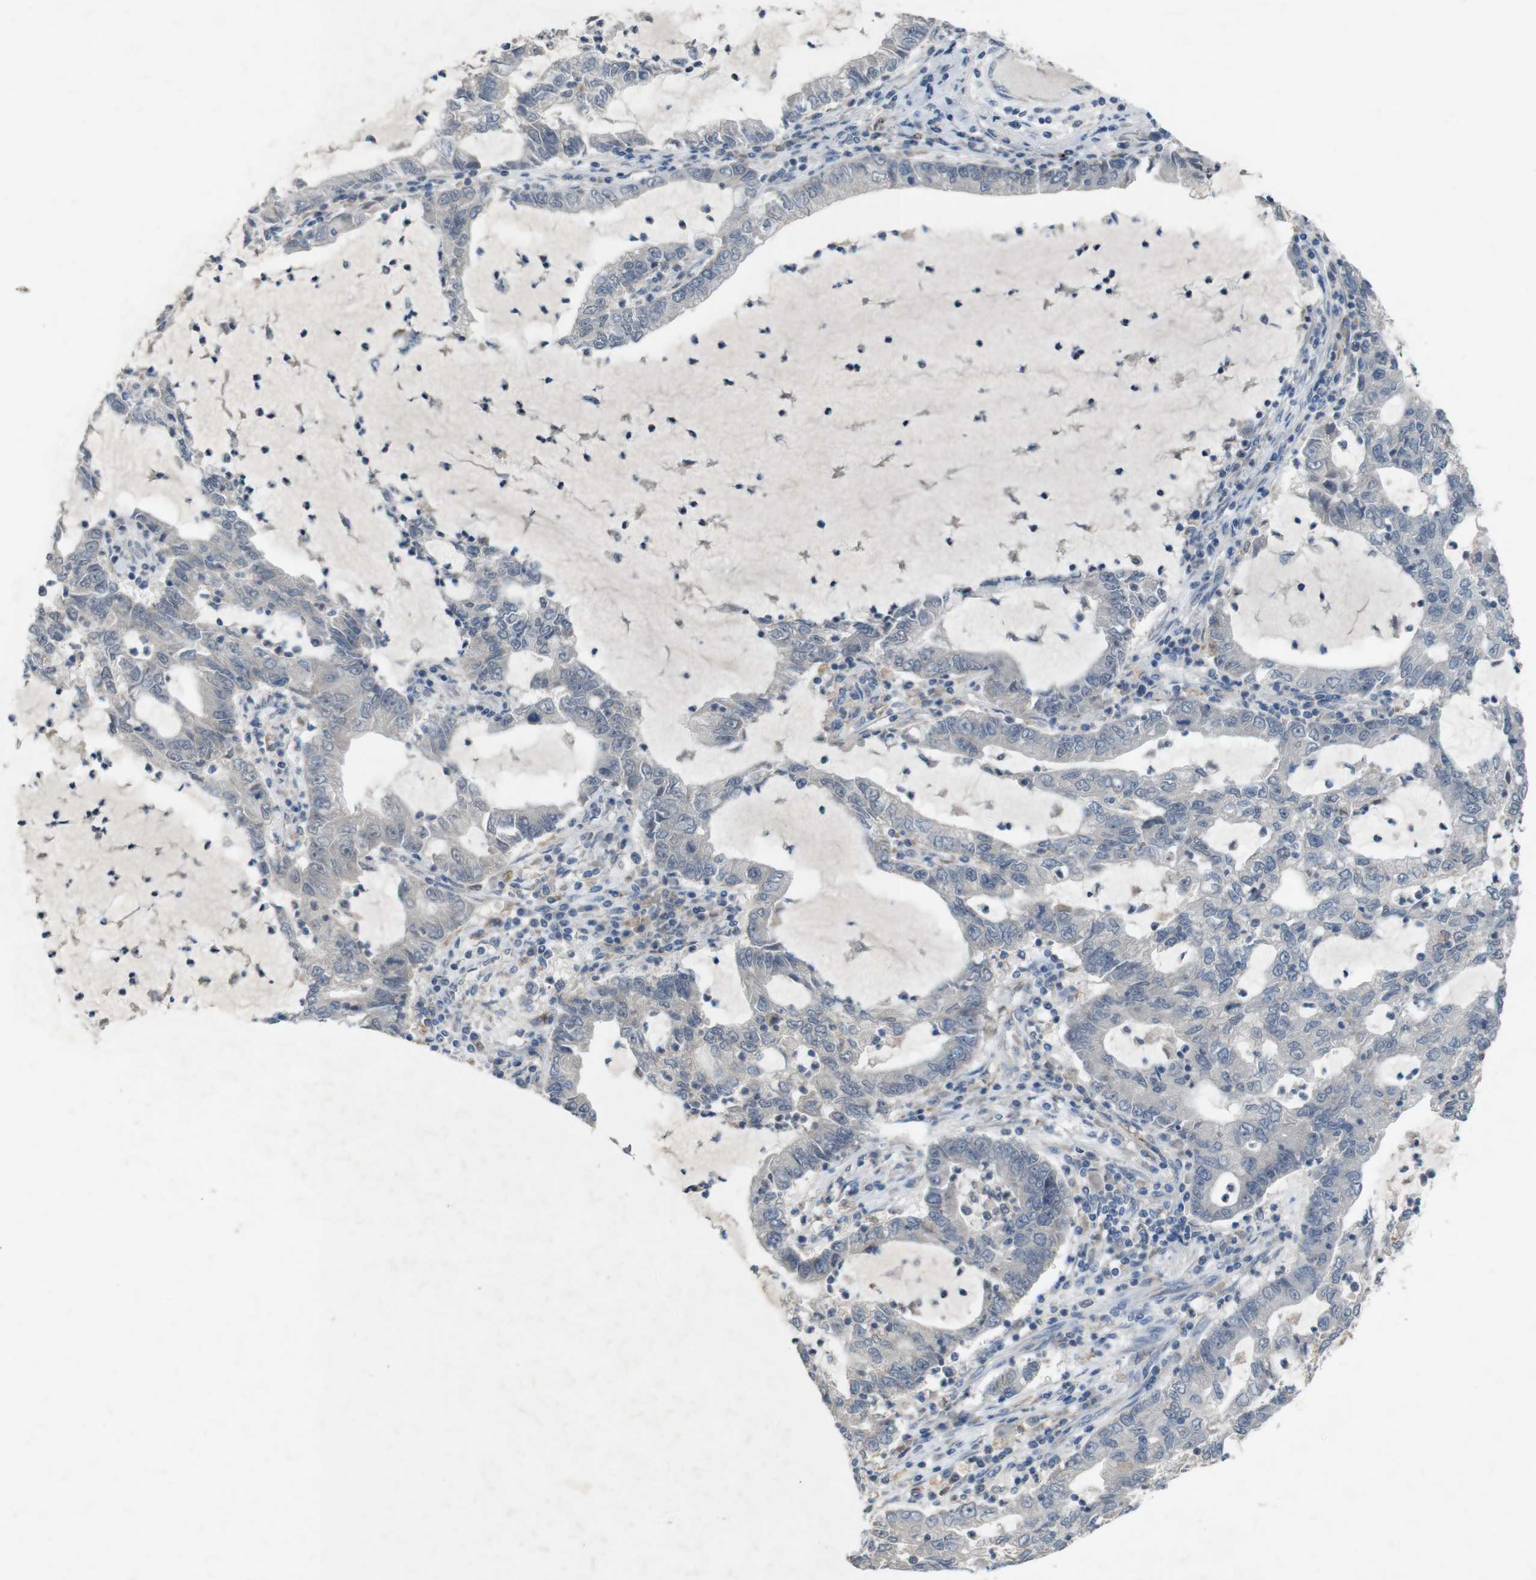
{"staining": {"intensity": "negative", "quantity": "none", "location": "none"}, "tissue": "lung cancer", "cell_type": "Tumor cells", "image_type": "cancer", "snomed": [{"axis": "morphology", "description": "Adenocarcinoma, NOS"}, {"axis": "topography", "description": "Lung"}], "caption": "This is a photomicrograph of immunohistochemistry (IHC) staining of adenocarcinoma (lung), which shows no positivity in tumor cells. (DAB (3,3'-diaminobenzidine) immunohistochemistry visualized using brightfield microscopy, high magnification).", "gene": "MOGAT3", "patient": {"sex": "female", "age": 51}}